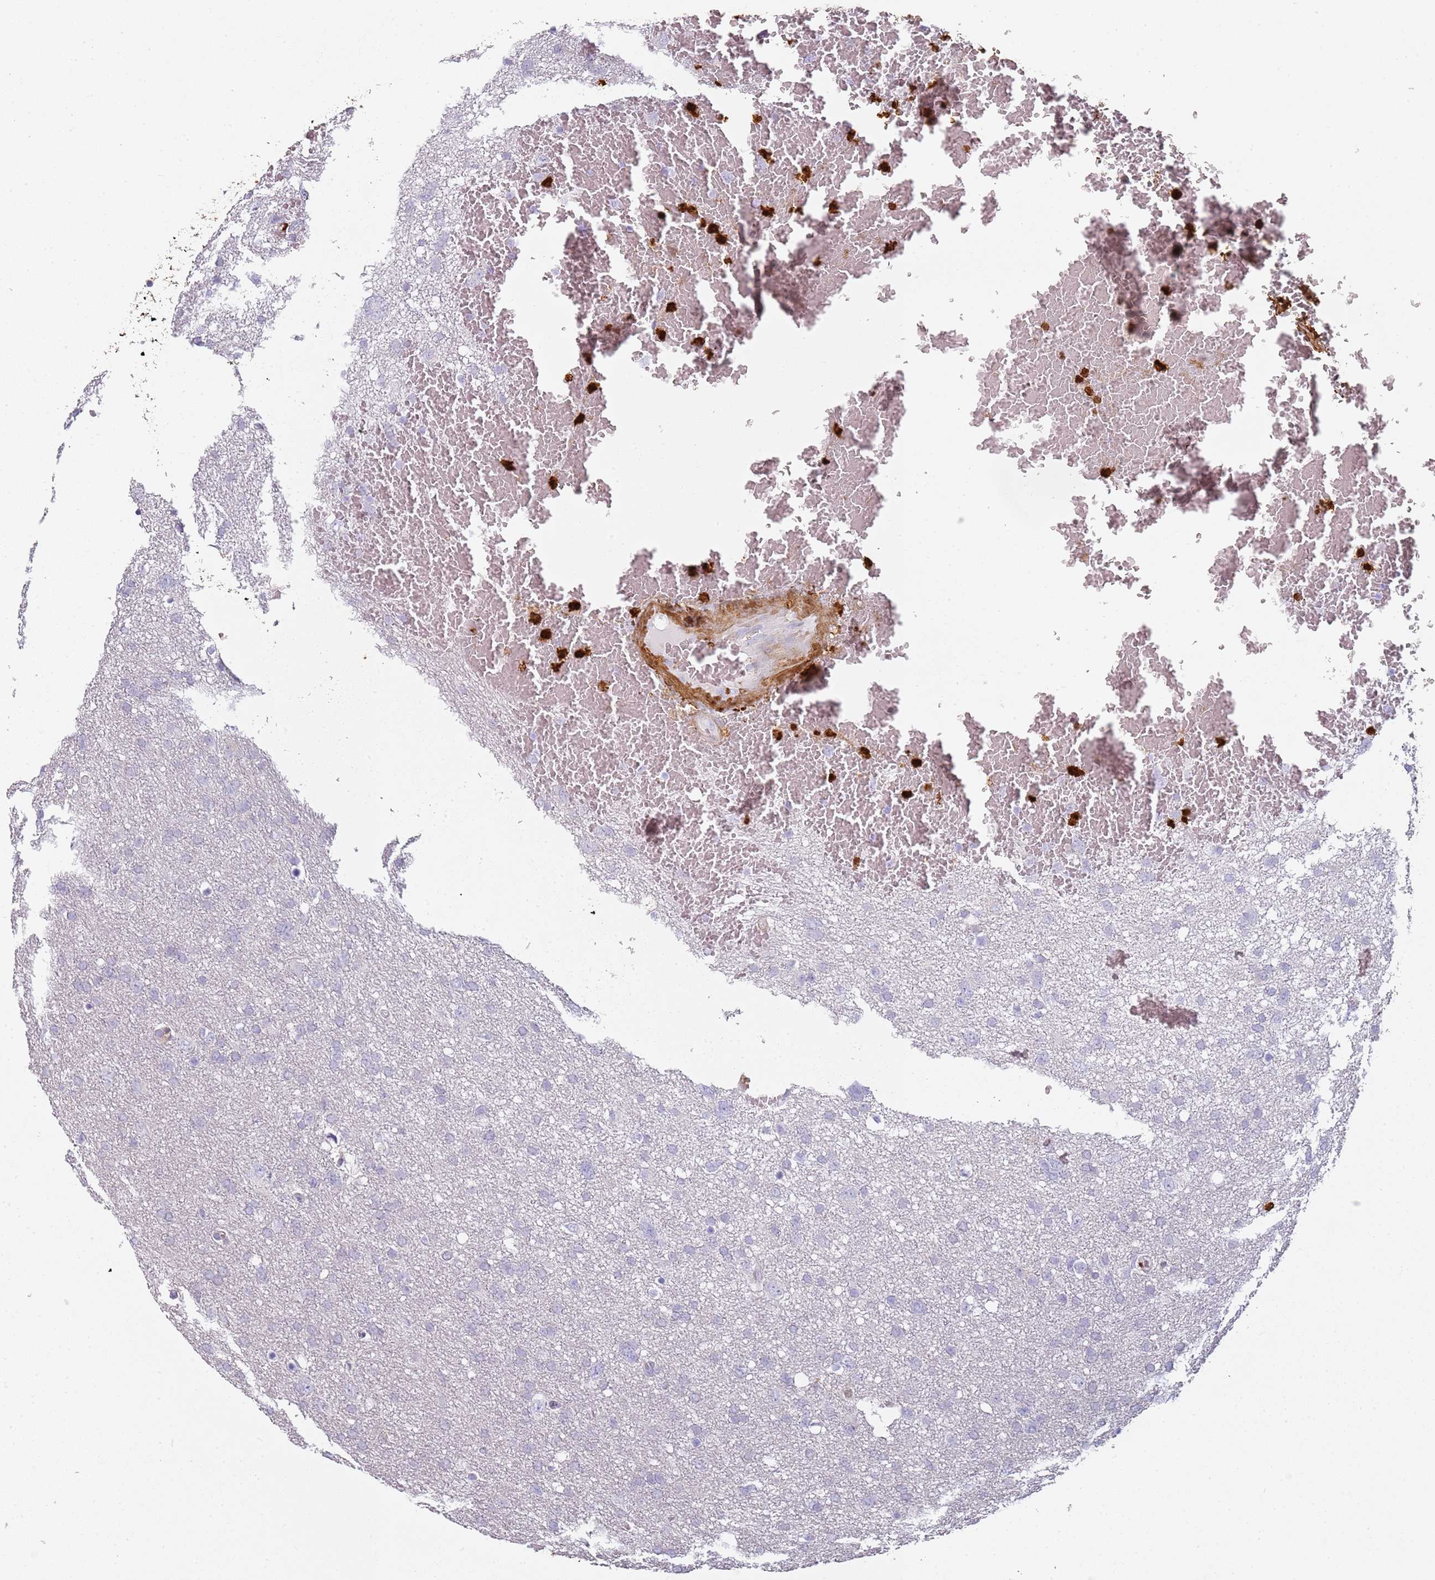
{"staining": {"intensity": "negative", "quantity": "none", "location": "none"}, "tissue": "glioma", "cell_type": "Tumor cells", "image_type": "cancer", "snomed": [{"axis": "morphology", "description": "Glioma, malignant, High grade"}, {"axis": "topography", "description": "Brain"}], "caption": "Glioma was stained to show a protein in brown. There is no significant positivity in tumor cells.", "gene": "S100A4", "patient": {"sex": "male", "age": 61}}